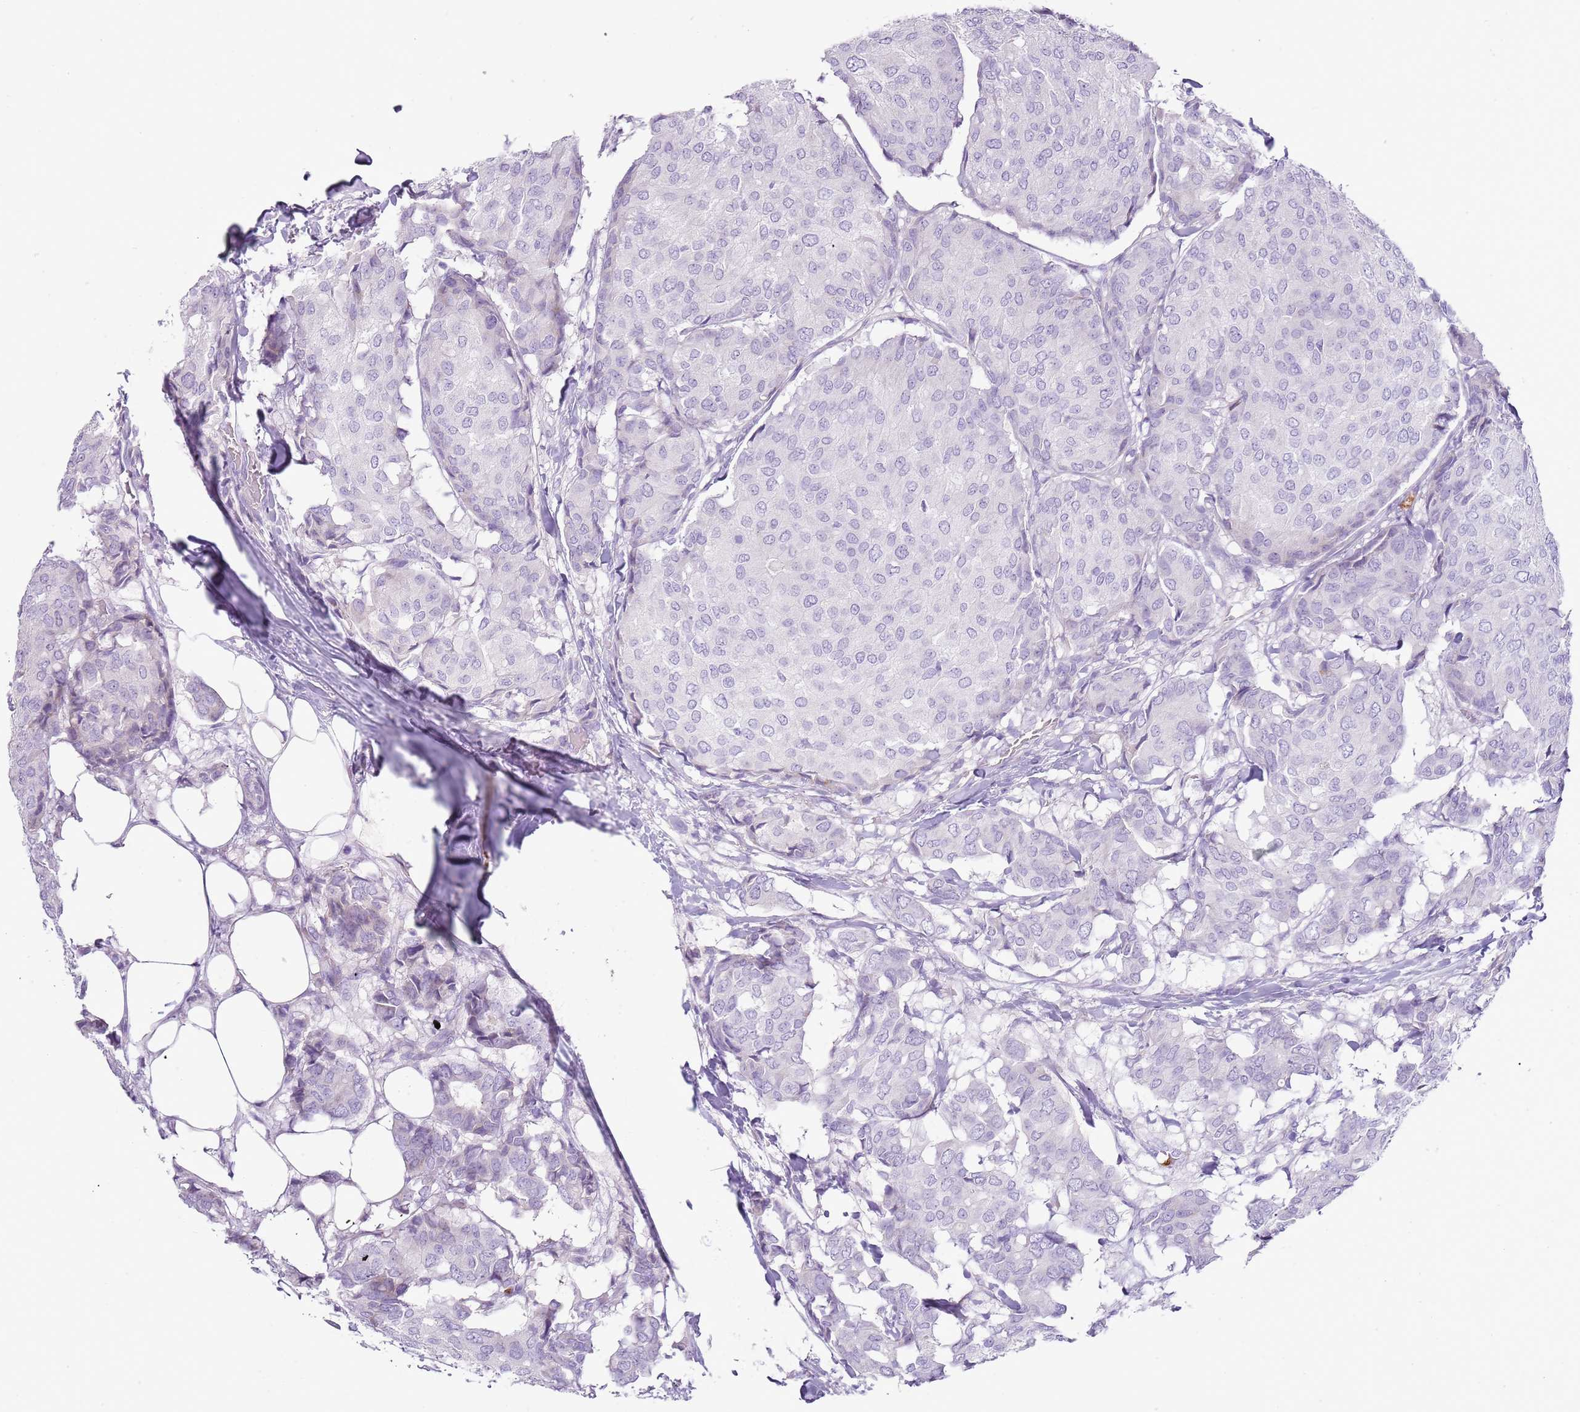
{"staining": {"intensity": "negative", "quantity": "none", "location": "none"}, "tissue": "breast cancer", "cell_type": "Tumor cells", "image_type": "cancer", "snomed": [{"axis": "morphology", "description": "Duct carcinoma"}, {"axis": "topography", "description": "Breast"}], "caption": "An immunohistochemistry (IHC) photomicrograph of breast infiltrating ductal carcinoma is shown. There is no staining in tumor cells of breast infiltrating ductal carcinoma.", "gene": "CD177", "patient": {"sex": "female", "age": 75}}